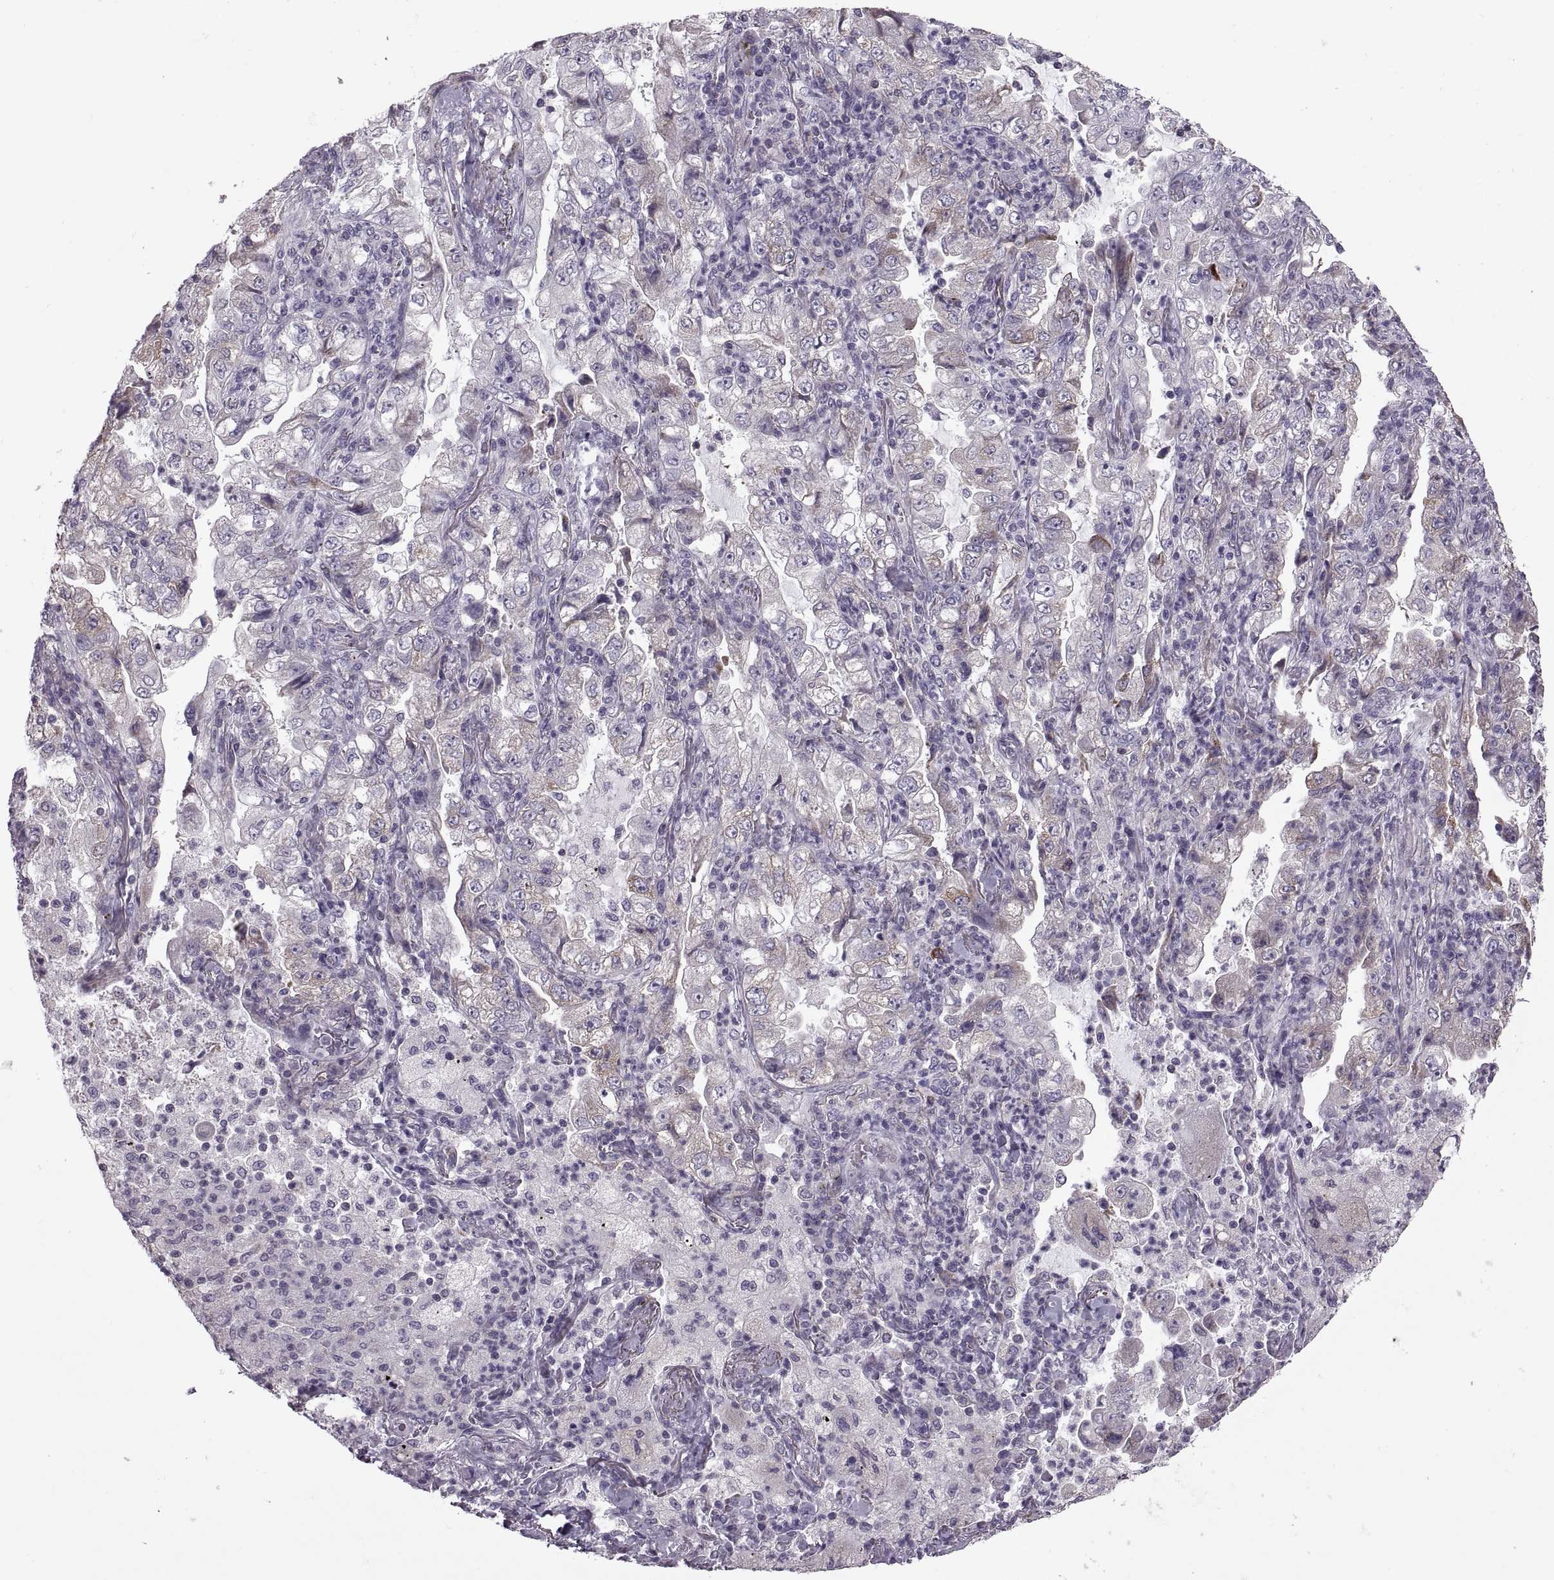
{"staining": {"intensity": "weak", "quantity": "25%-75%", "location": "cytoplasmic/membranous"}, "tissue": "lung cancer", "cell_type": "Tumor cells", "image_type": "cancer", "snomed": [{"axis": "morphology", "description": "Adenocarcinoma, NOS"}, {"axis": "topography", "description": "Lung"}], "caption": "A micrograph of human lung adenocarcinoma stained for a protein reveals weak cytoplasmic/membranous brown staining in tumor cells.", "gene": "PABPC1", "patient": {"sex": "female", "age": 73}}